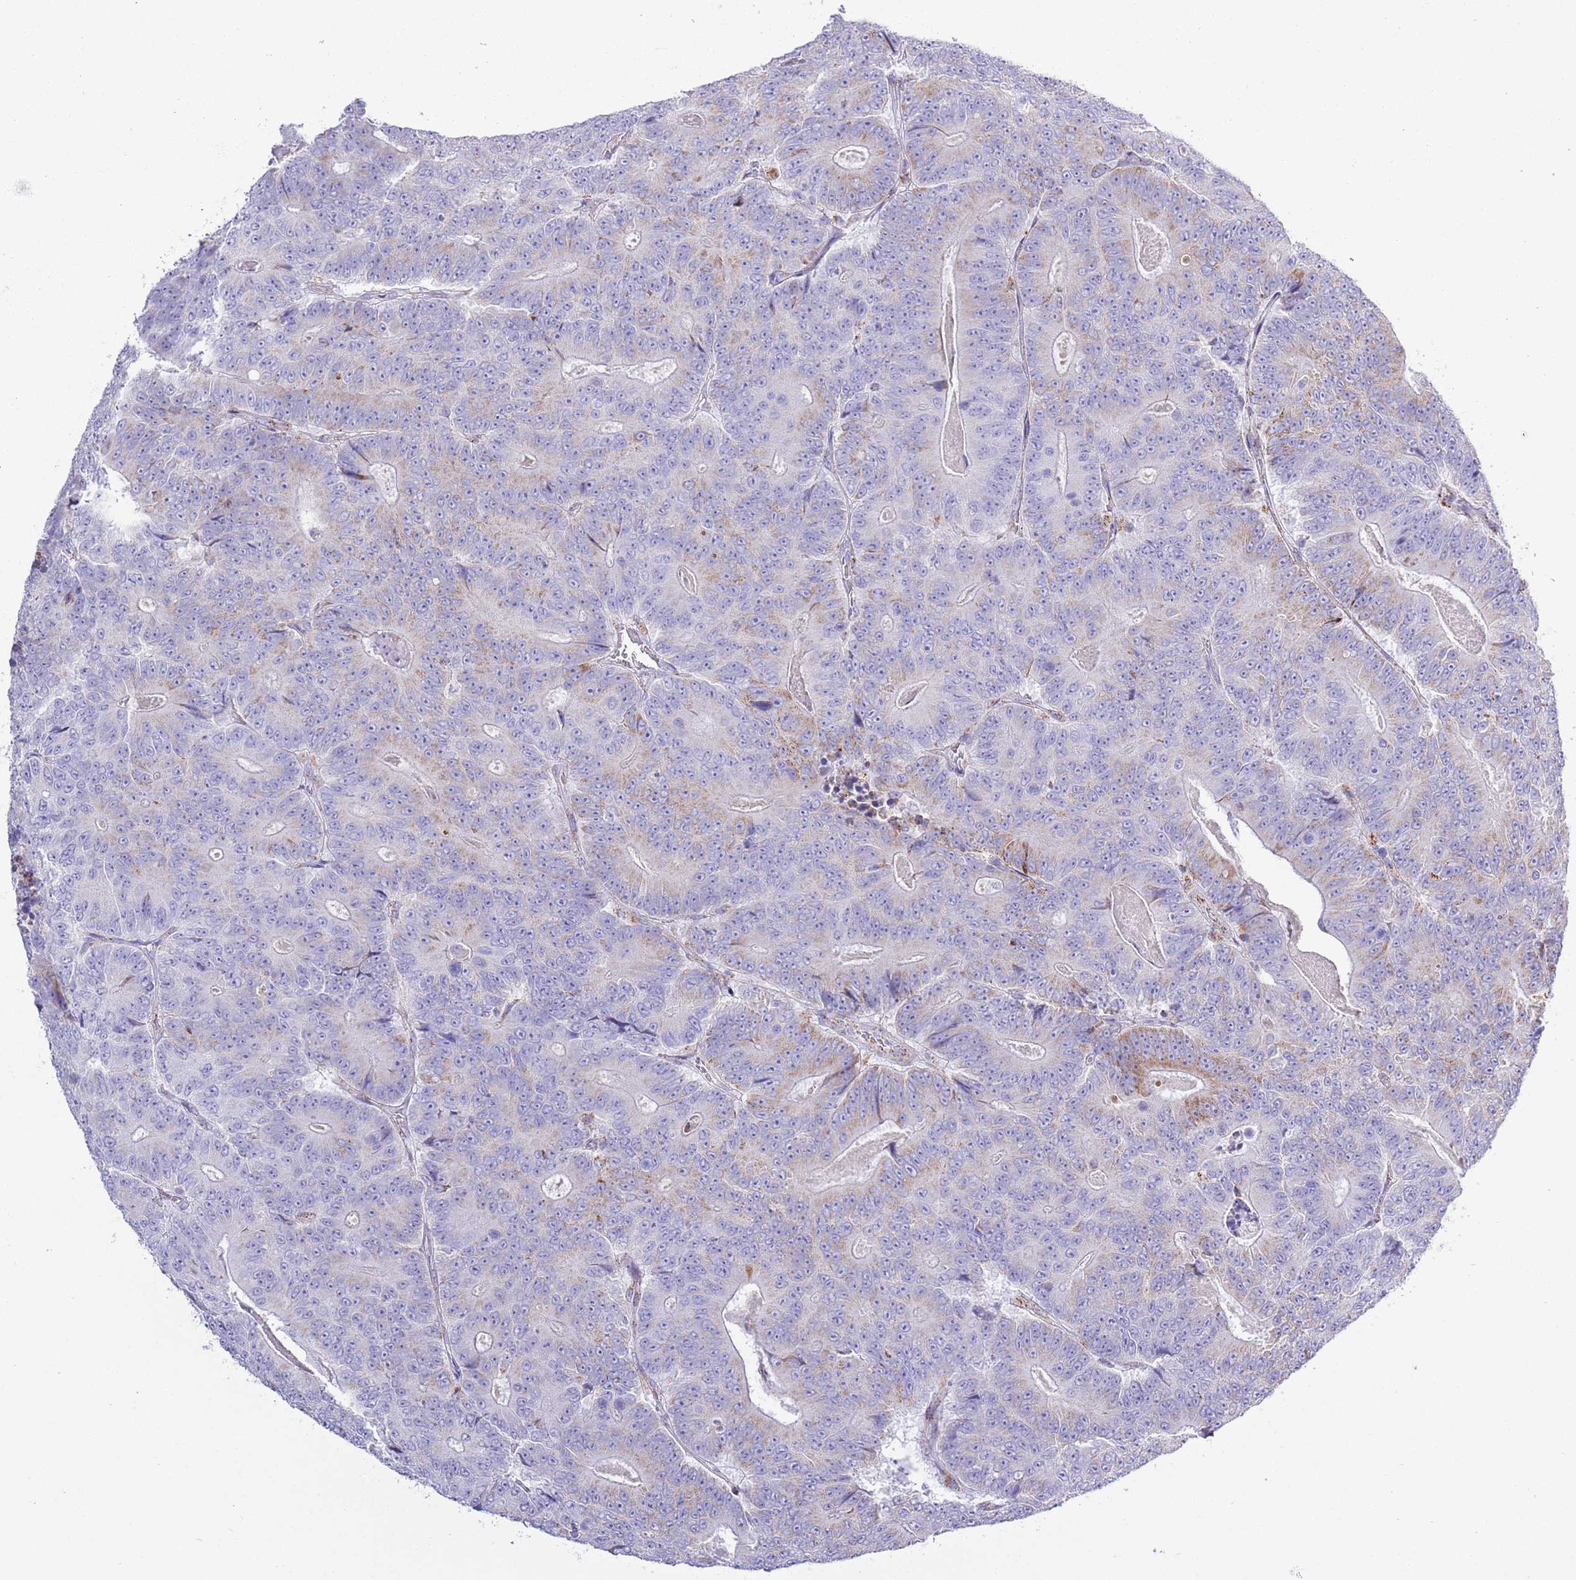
{"staining": {"intensity": "moderate", "quantity": "<25%", "location": "cytoplasmic/membranous"}, "tissue": "colorectal cancer", "cell_type": "Tumor cells", "image_type": "cancer", "snomed": [{"axis": "morphology", "description": "Adenocarcinoma, NOS"}, {"axis": "topography", "description": "Colon"}], "caption": "A histopathology image of human colorectal cancer stained for a protein reveals moderate cytoplasmic/membranous brown staining in tumor cells. (Brightfield microscopy of DAB IHC at high magnification).", "gene": "ATP6V1B1", "patient": {"sex": "male", "age": 83}}